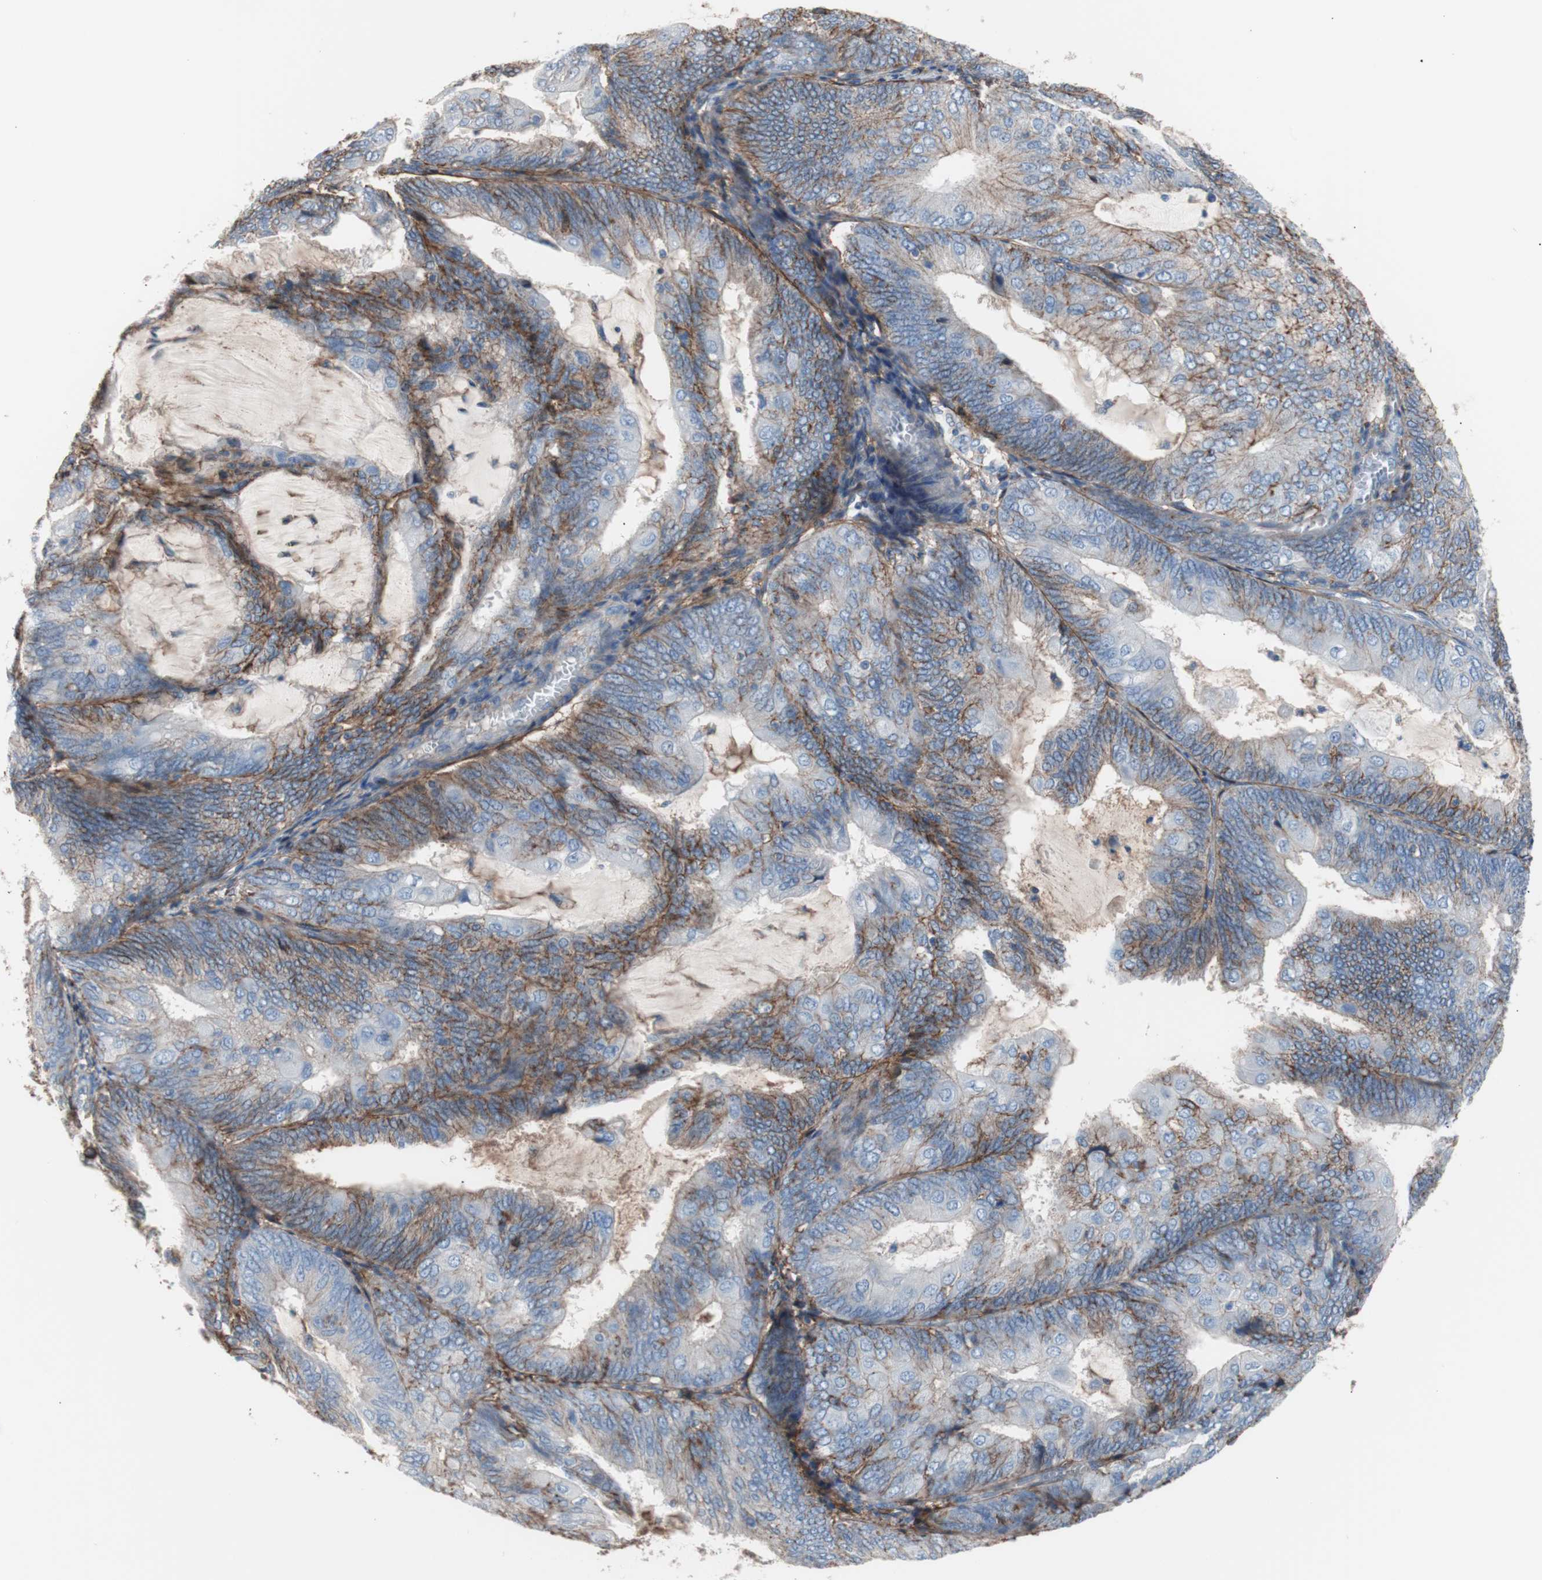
{"staining": {"intensity": "moderate", "quantity": "25%-75%", "location": "cytoplasmic/membranous"}, "tissue": "endometrial cancer", "cell_type": "Tumor cells", "image_type": "cancer", "snomed": [{"axis": "morphology", "description": "Adenocarcinoma, NOS"}, {"axis": "topography", "description": "Endometrium"}], "caption": "High-magnification brightfield microscopy of adenocarcinoma (endometrial) stained with DAB (3,3'-diaminobenzidine) (brown) and counterstained with hematoxylin (blue). tumor cells exhibit moderate cytoplasmic/membranous expression is identified in approximately25%-75% of cells.", "gene": "CD81", "patient": {"sex": "female", "age": 81}}